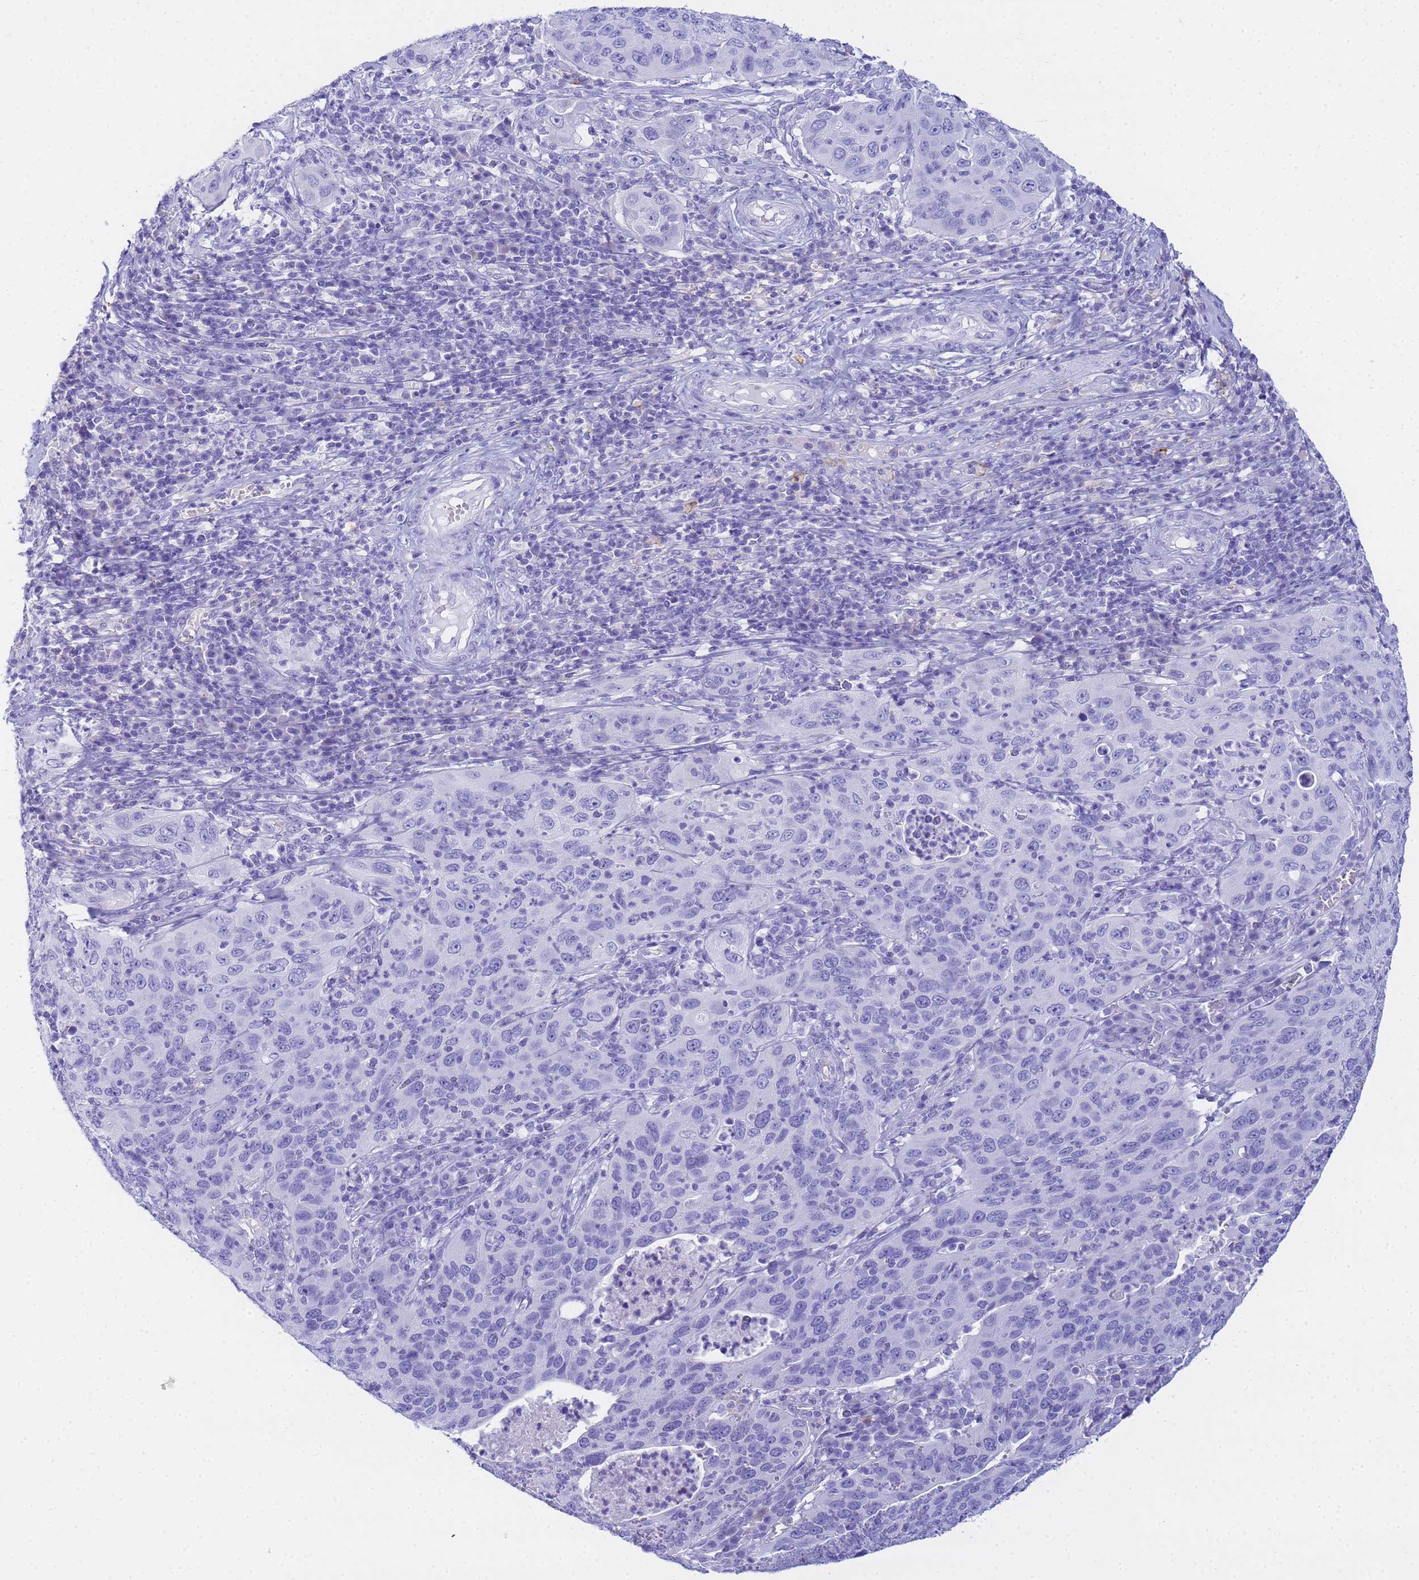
{"staining": {"intensity": "negative", "quantity": "none", "location": "none"}, "tissue": "cervical cancer", "cell_type": "Tumor cells", "image_type": "cancer", "snomed": [{"axis": "morphology", "description": "Squamous cell carcinoma, NOS"}, {"axis": "topography", "description": "Cervix"}], "caption": "An IHC image of cervical cancer is shown. There is no staining in tumor cells of cervical cancer.", "gene": "AQP12A", "patient": {"sex": "female", "age": 36}}